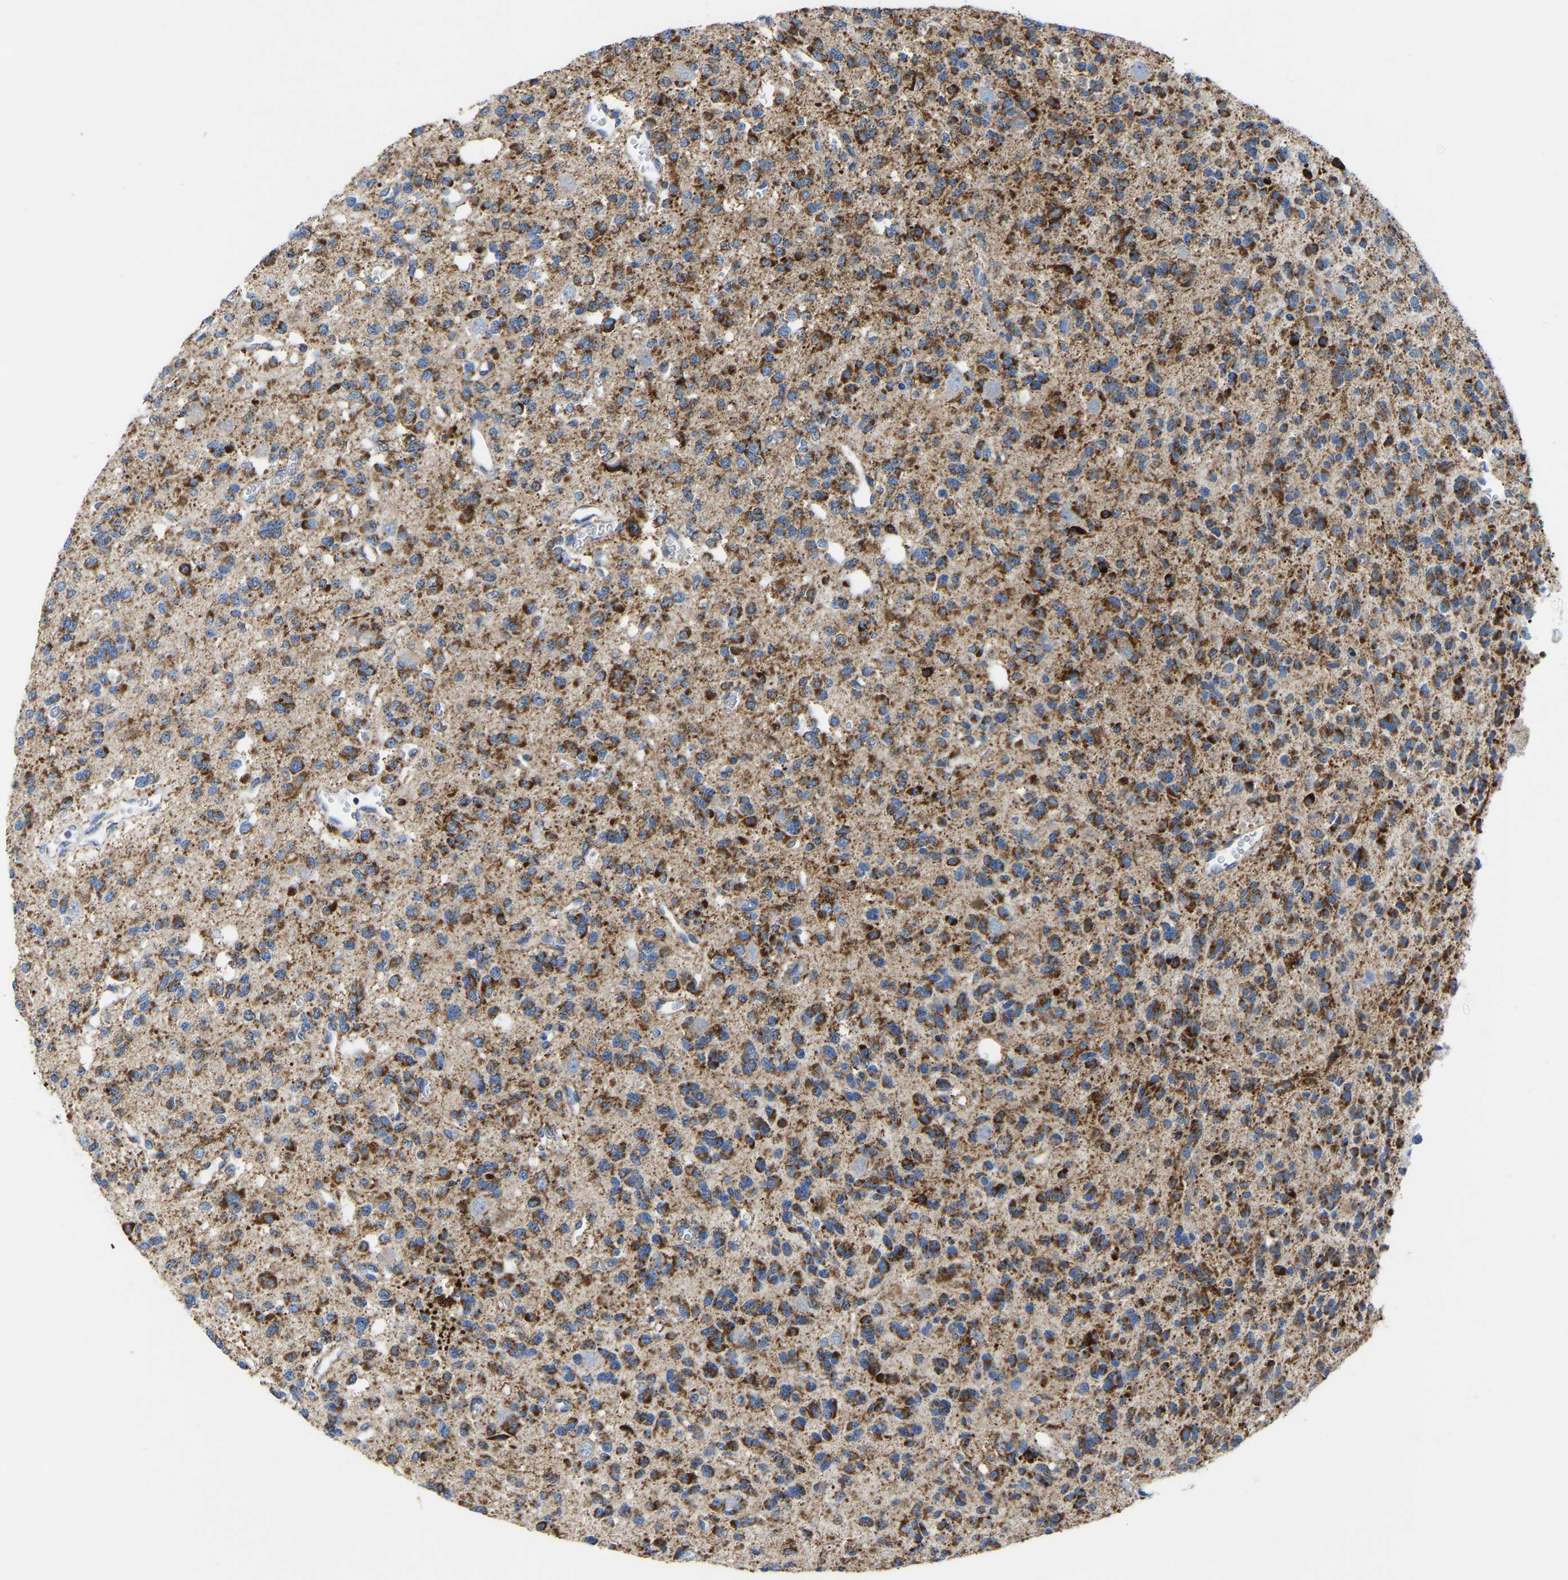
{"staining": {"intensity": "strong", "quantity": ">75%", "location": "cytoplasmic/membranous"}, "tissue": "glioma", "cell_type": "Tumor cells", "image_type": "cancer", "snomed": [{"axis": "morphology", "description": "Glioma, malignant, Low grade"}, {"axis": "topography", "description": "Brain"}], "caption": "The photomicrograph exhibits immunohistochemical staining of malignant low-grade glioma. There is strong cytoplasmic/membranous staining is appreciated in approximately >75% of tumor cells.", "gene": "ETFA", "patient": {"sex": "male", "age": 38}}